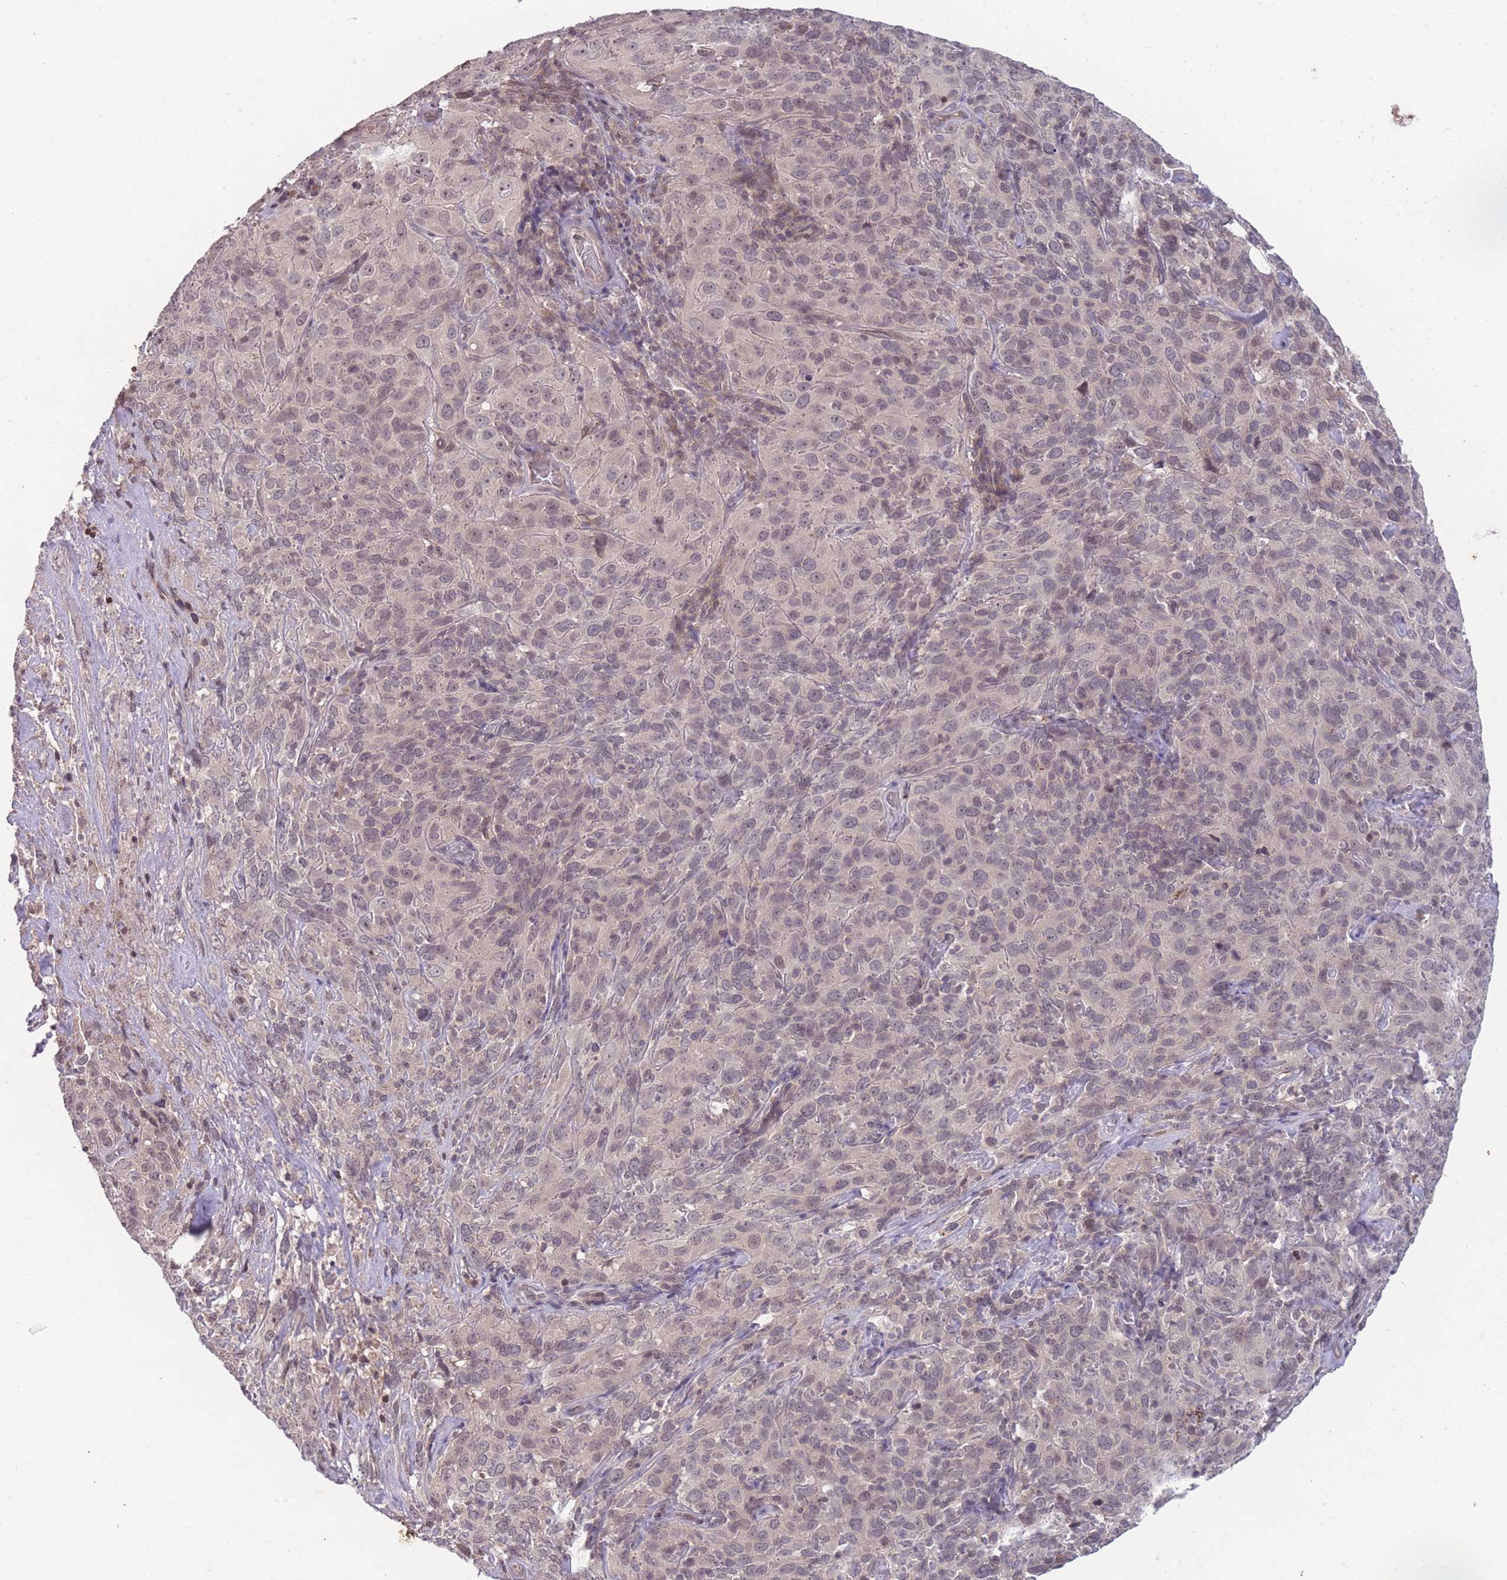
{"staining": {"intensity": "negative", "quantity": "none", "location": "none"}, "tissue": "cervical cancer", "cell_type": "Tumor cells", "image_type": "cancer", "snomed": [{"axis": "morphology", "description": "Squamous cell carcinoma, NOS"}, {"axis": "topography", "description": "Cervix"}], "caption": "DAB (3,3'-diaminobenzidine) immunohistochemical staining of cervical cancer displays no significant positivity in tumor cells.", "gene": "GGT5", "patient": {"sex": "female", "age": 51}}